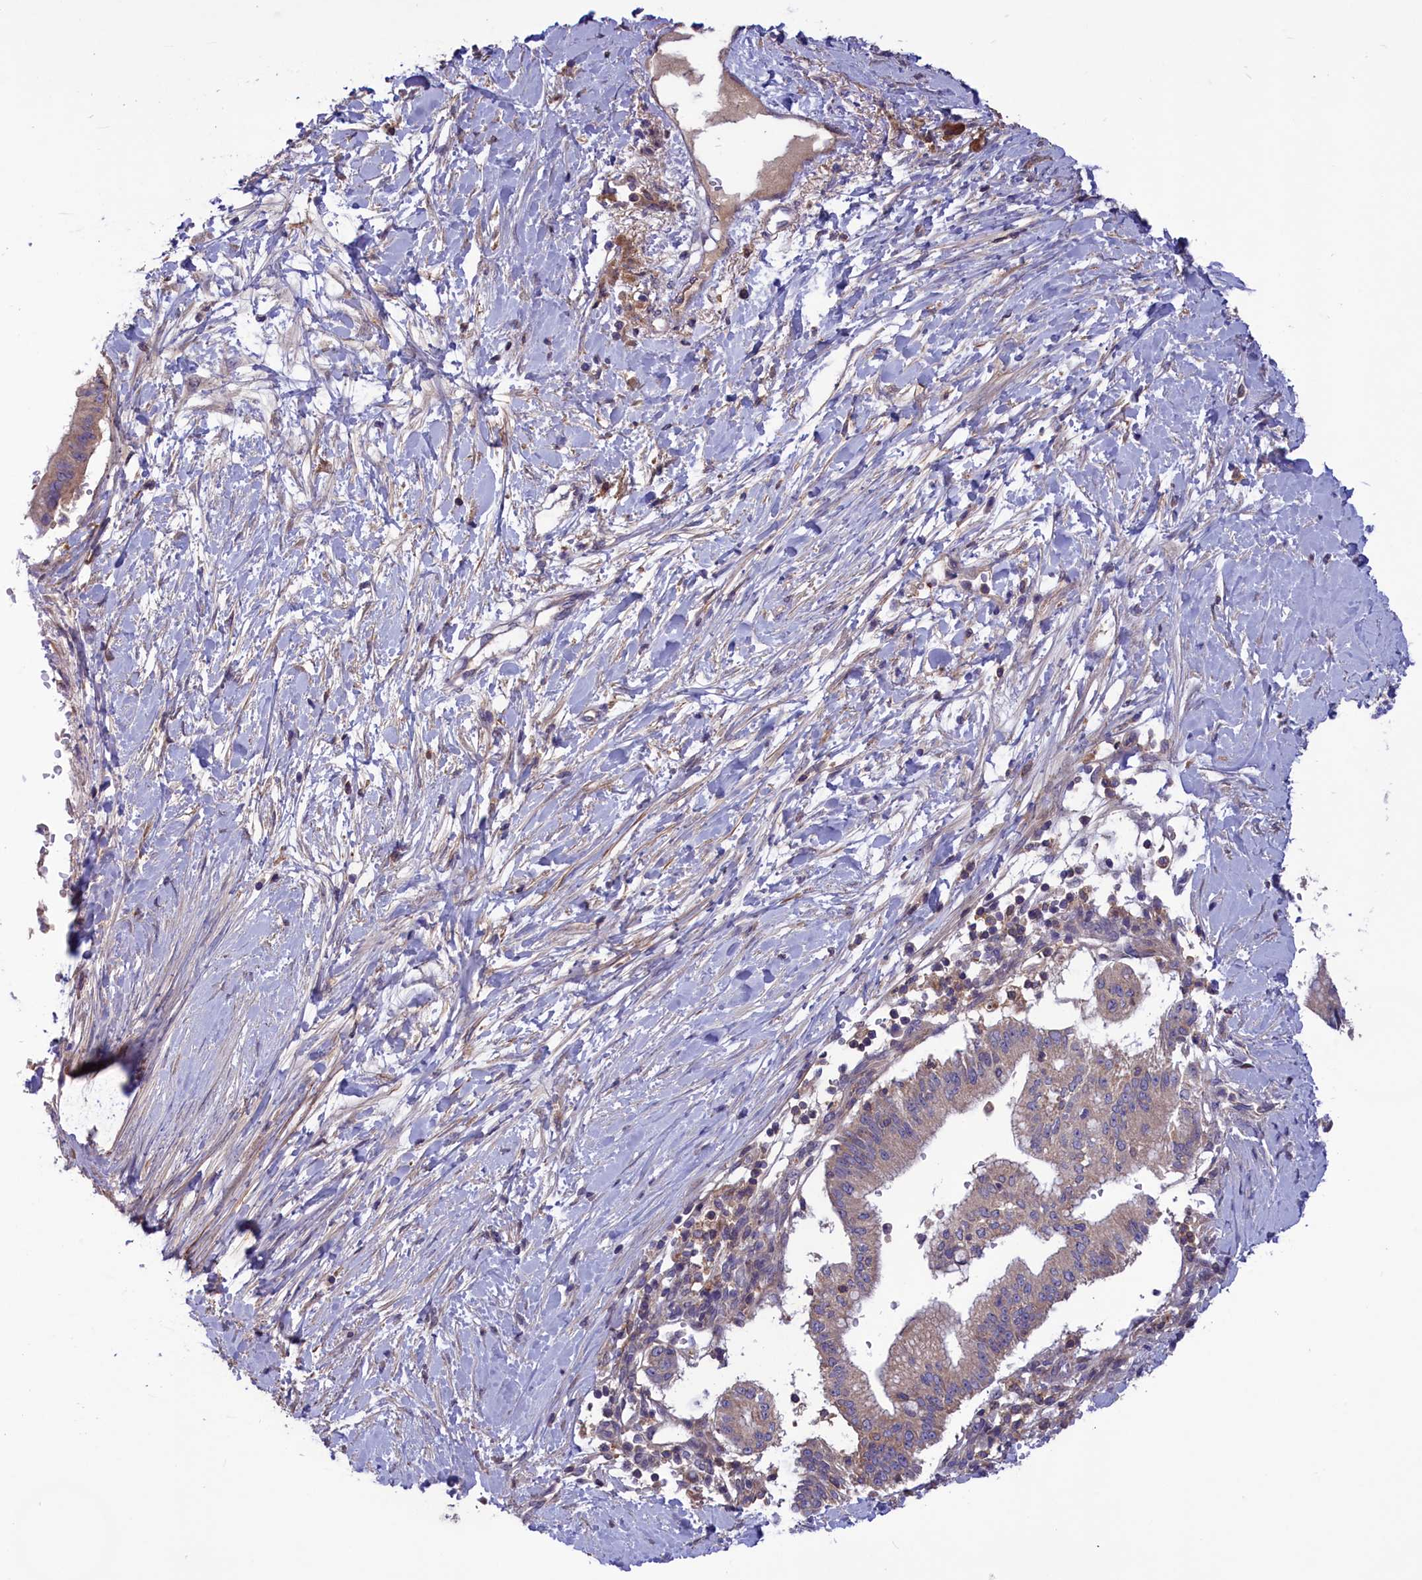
{"staining": {"intensity": "weak", "quantity": "25%-75%", "location": "cytoplasmic/membranous"}, "tissue": "pancreatic cancer", "cell_type": "Tumor cells", "image_type": "cancer", "snomed": [{"axis": "morphology", "description": "Adenocarcinoma, NOS"}, {"axis": "topography", "description": "Pancreas"}], "caption": "Immunohistochemical staining of human pancreatic adenocarcinoma displays low levels of weak cytoplasmic/membranous protein expression in about 25%-75% of tumor cells.", "gene": "AMDHD2", "patient": {"sex": "male", "age": 68}}